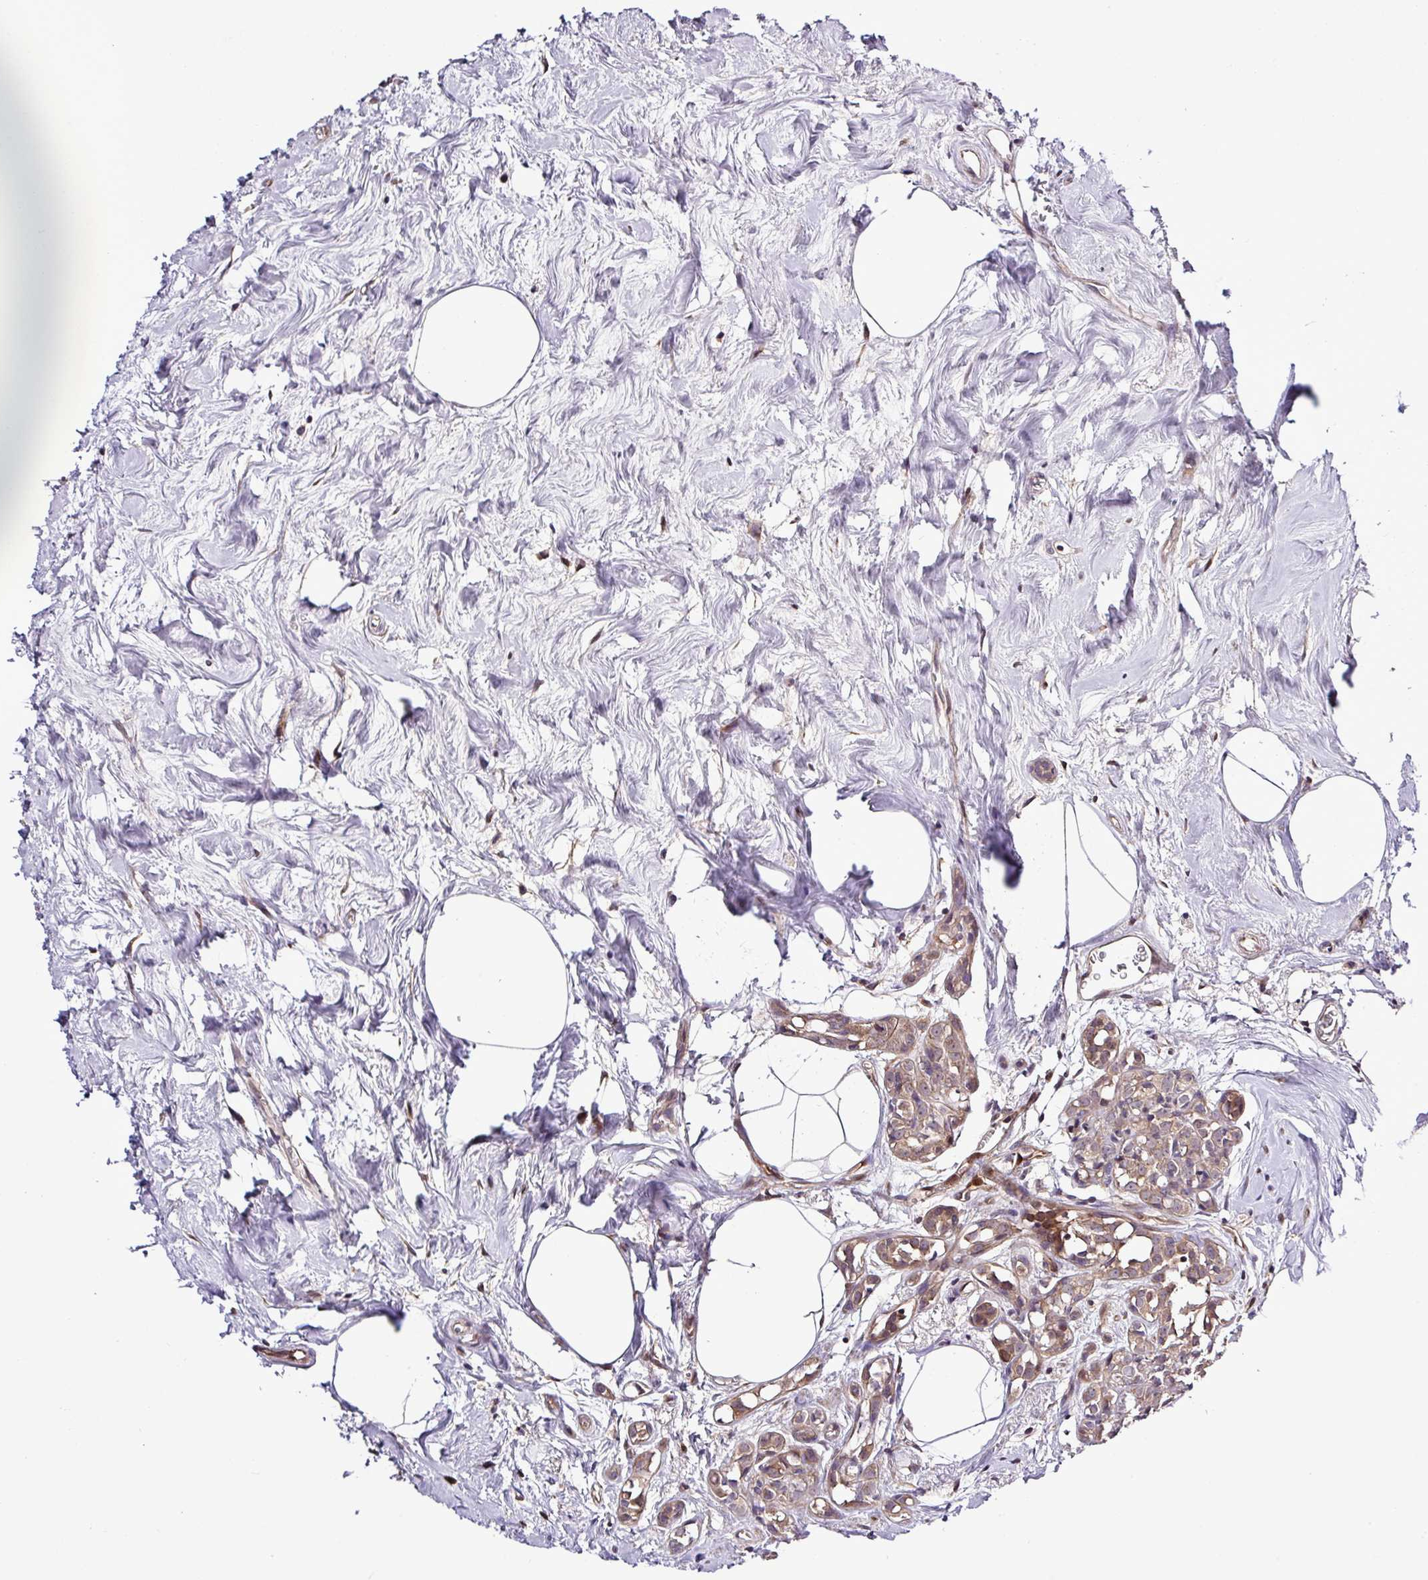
{"staining": {"intensity": "moderate", "quantity": ">75%", "location": "cytoplasmic/membranous,nuclear"}, "tissue": "breast cancer", "cell_type": "Tumor cells", "image_type": "cancer", "snomed": [{"axis": "morphology", "description": "Carcinoma, NOS"}, {"axis": "topography", "description": "Breast"}], "caption": "Tumor cells show medium levels of moderate cytoplasmic/membranous and nuclear expression in approximately >75% of cells in human carcinoma (breast).", "gene": "CARHSP1", "patient": {"sex": "female", "age": 60}}